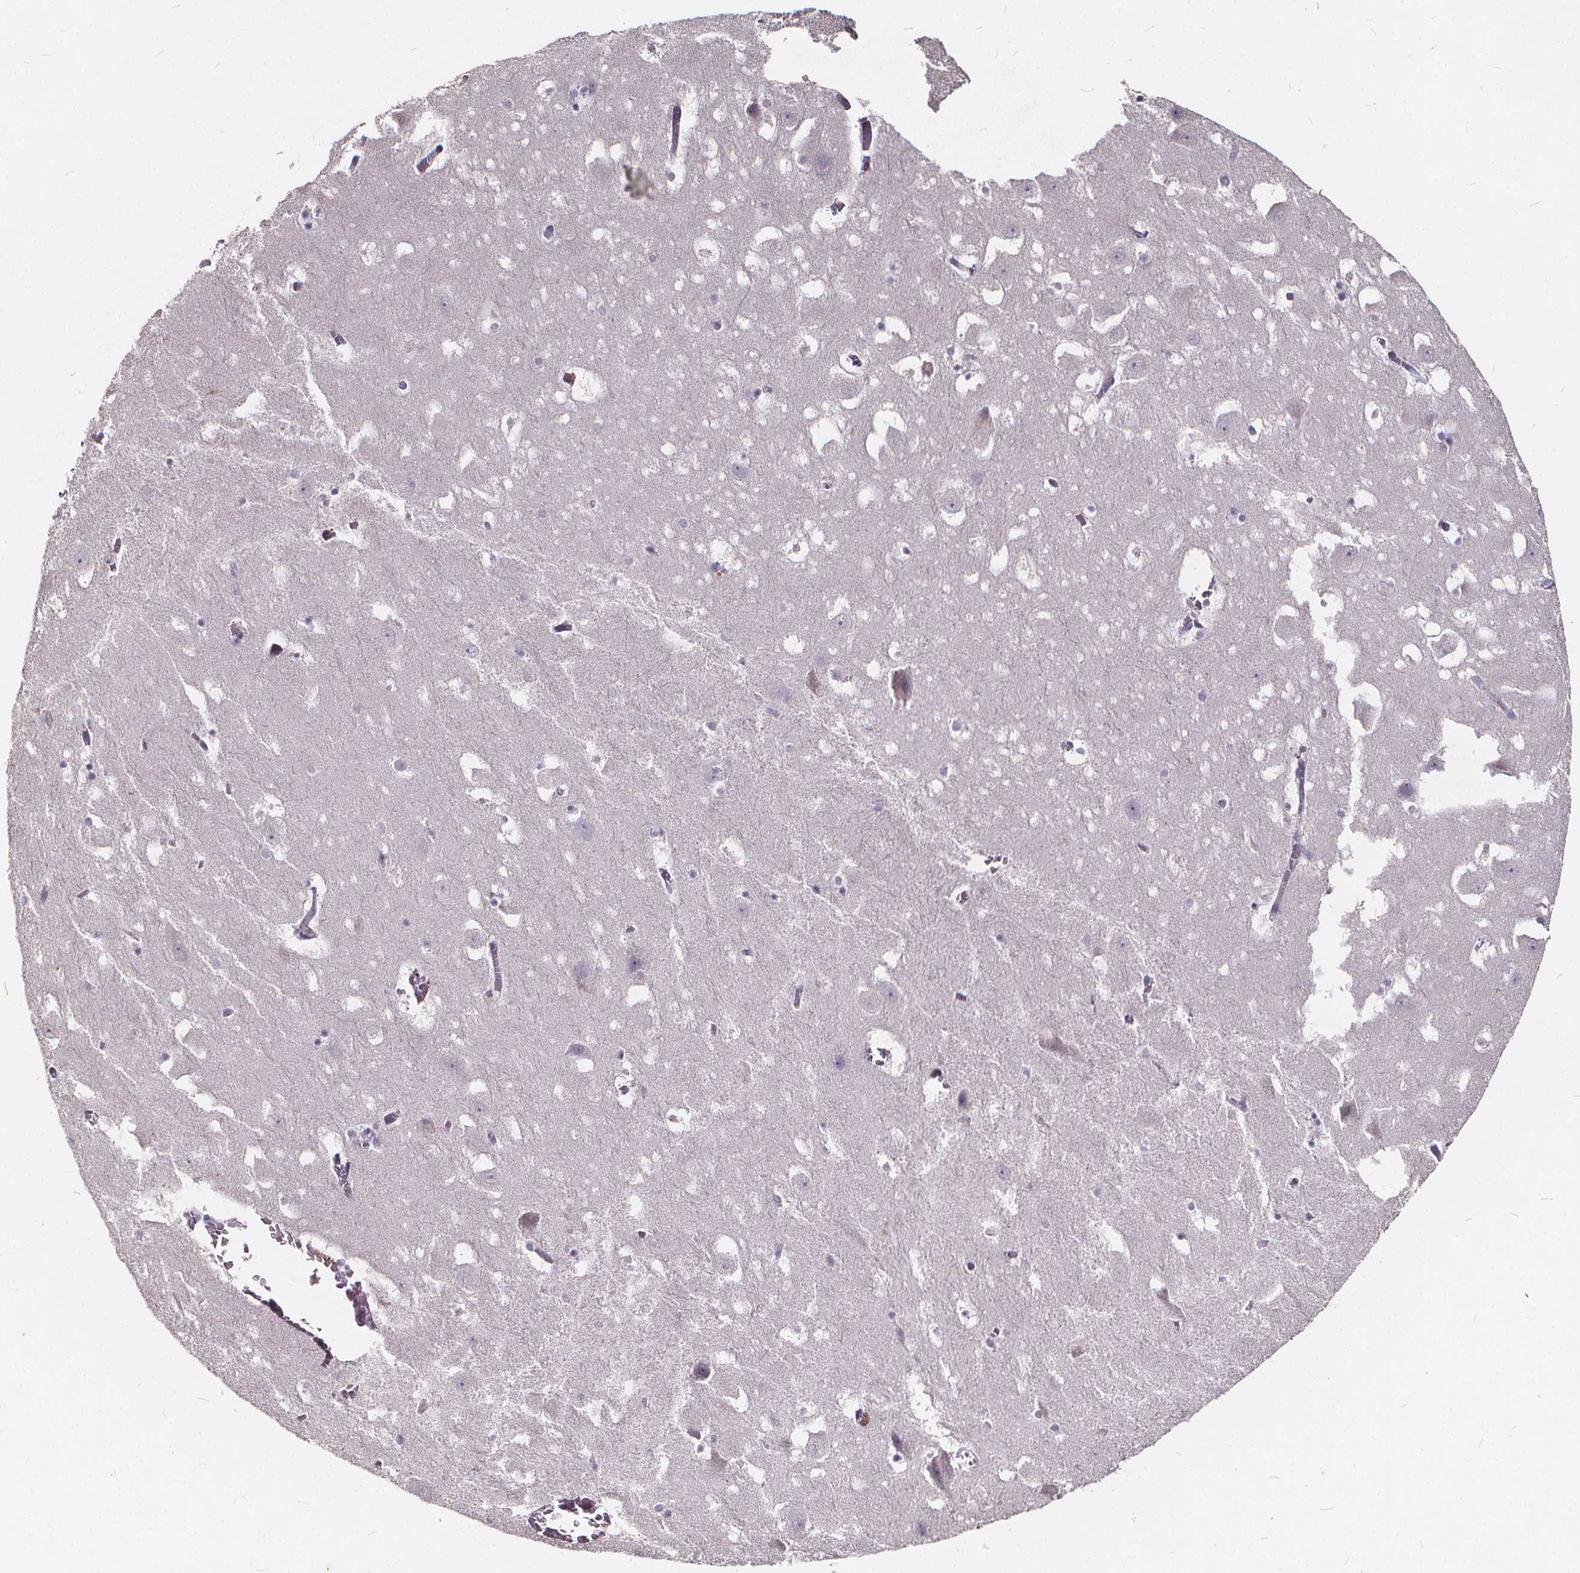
{"staining": {"intensity": "negative", "quantity": "none", "location": "none"}, "tissue": "hippocampus", "cell_type": "Glial cells", "image_type": "normal", "snomed": [{"axis": "morphology", "description": "Normal tissue, NOS"}, {"axis": "topography", "description": "Hippocampus"}], "caption": "Immunohistochemistry (IHC) of benign hippocampus shows no positivity in glial cells. (Brightfield microscopy of DAB immunohistochemistry (IHC) at high magnification).", "gene": "TSPAN14", "patient": {"sex": "male", "age": 45}}